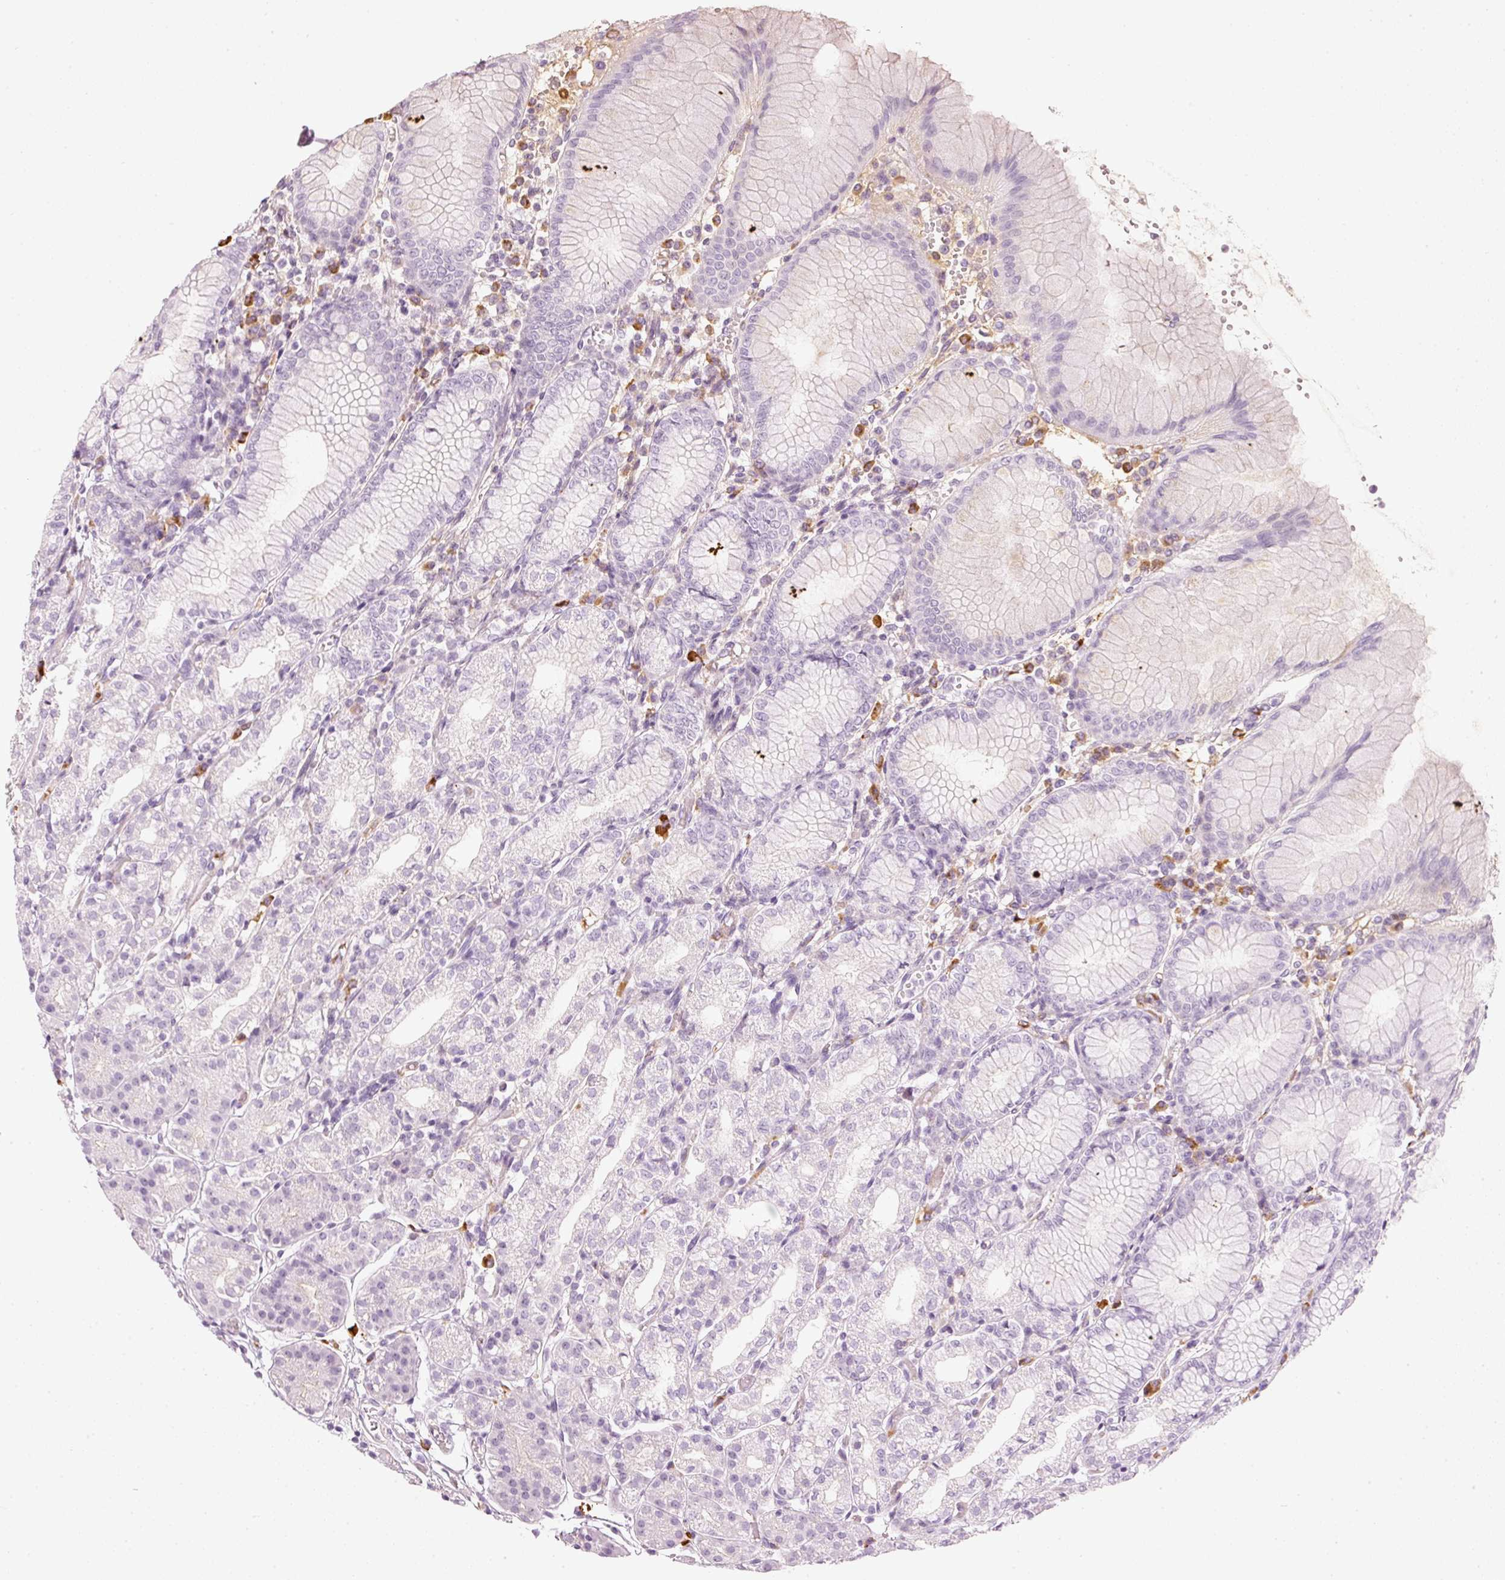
{"staining": {"intensity": "weak", "quantity": "<25%", "location": "cytoplasmic/membranous"}, "tissue": "stomach", "cell_type": "Glandular cells", "image_type": "normal", "snomed": [{"axis": "morphology", "description": "Normal tissue, NOS"}, {"axis": "topography", "description": "Stomach"}], "caption": "Micrograph shows no protein positivity in glandular cells of unremarkable stomach. Nuclei are stained in blue.", "gene": "VCAM1", "patient": {"sex": "female", "age": 57}}